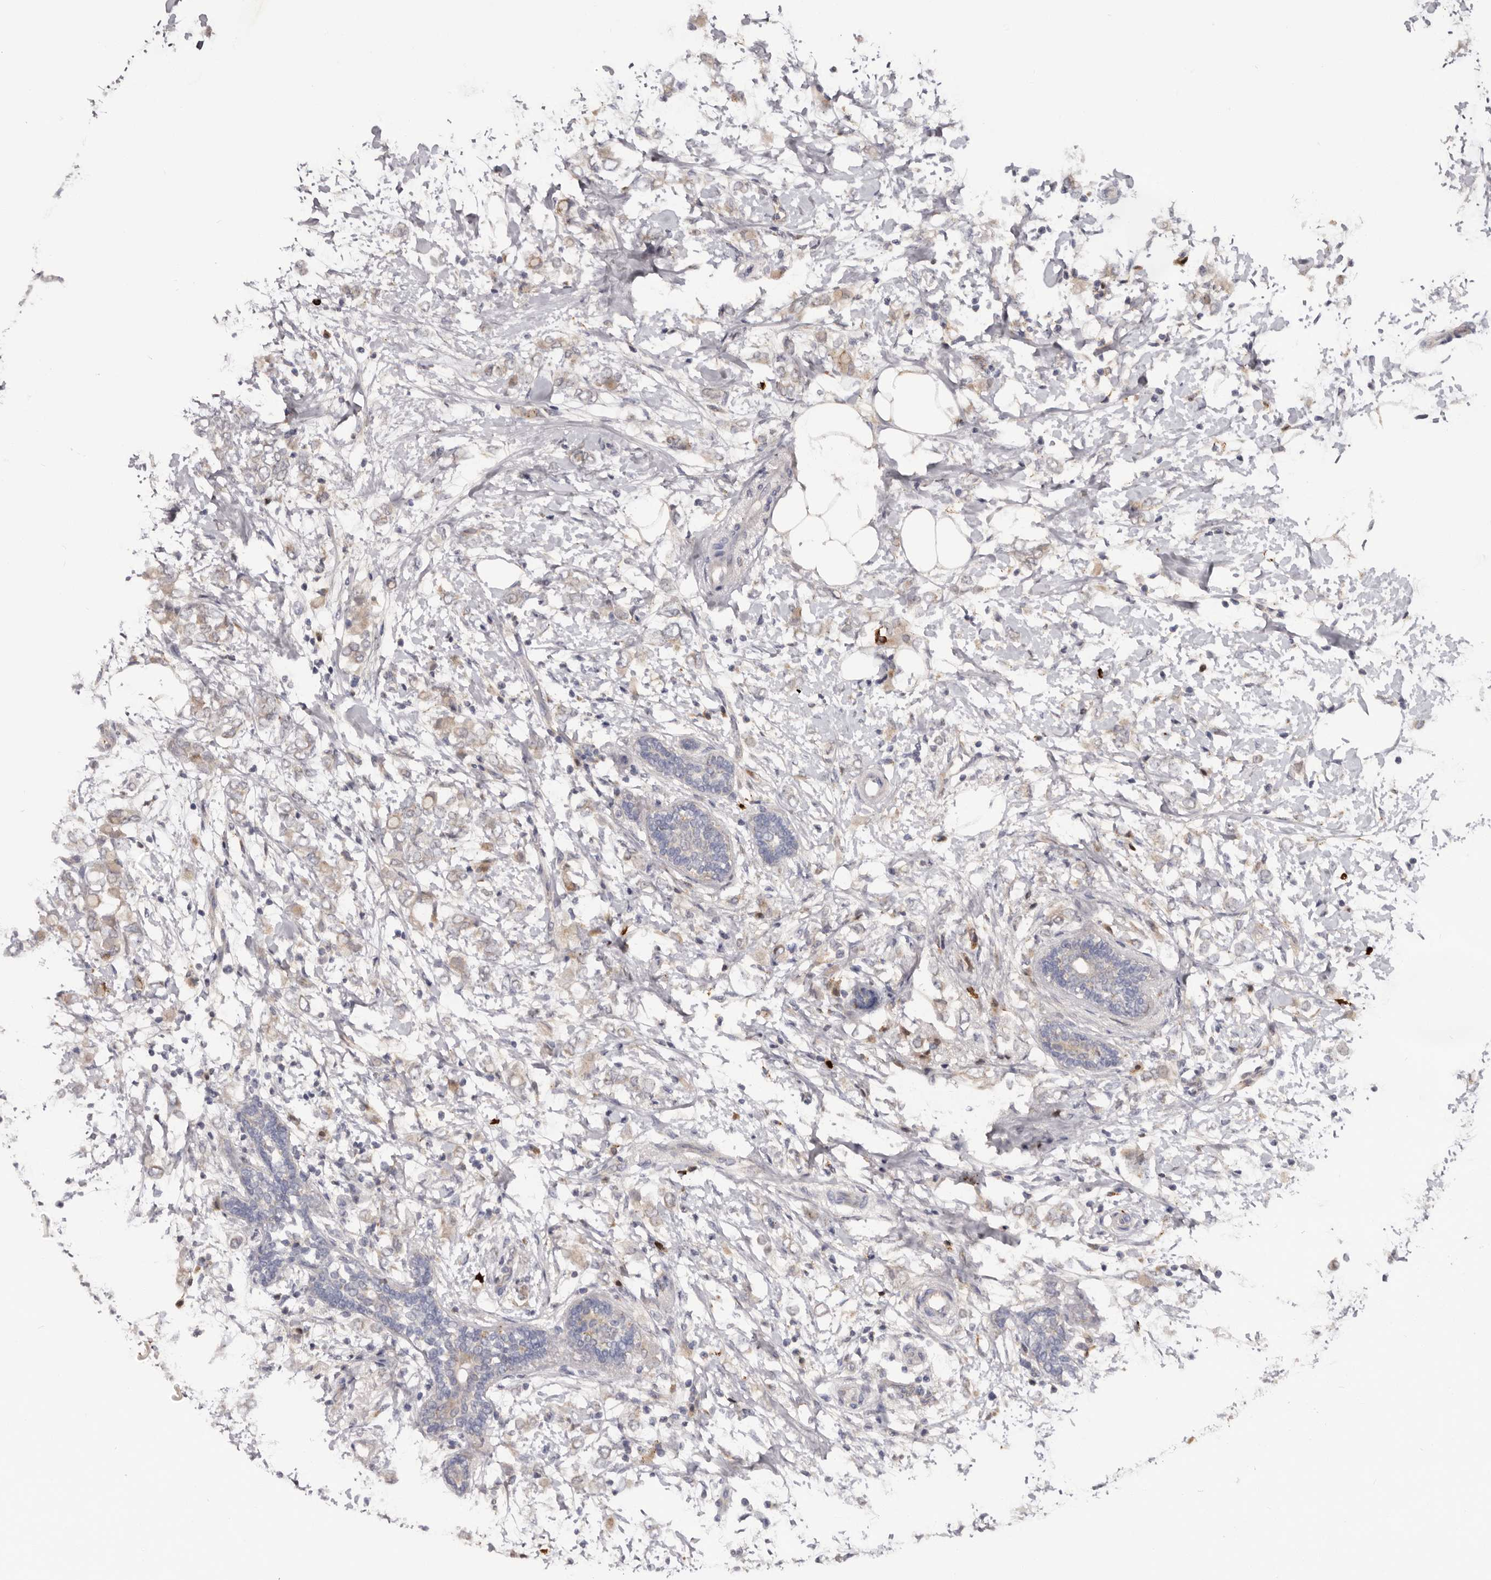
{"staining": {"intensity": "weak", "quantity": "25%-75%", "location": "cytoplasmic/membranous"}, "tissue": "breast cancer", "cell_type": "Tumor cells", "image_type": "cancer", "snomed": [{"axis": "morphology", "description": "Normal tissue, NOS"}, {"axis": "morphology", "description": "Lobular carcinoma"}, {"axis": "topography", "description": "Breast"}], "caption": "About 25%-75% of tumor cells in breast cancer (lobular carcinoma) demonstrate weak cytoplasmic/membranous protein staining as visualized by brown immunohistochemical staining.", "gene": "DAP", "patient": {"sex": "female", "age": 47}}